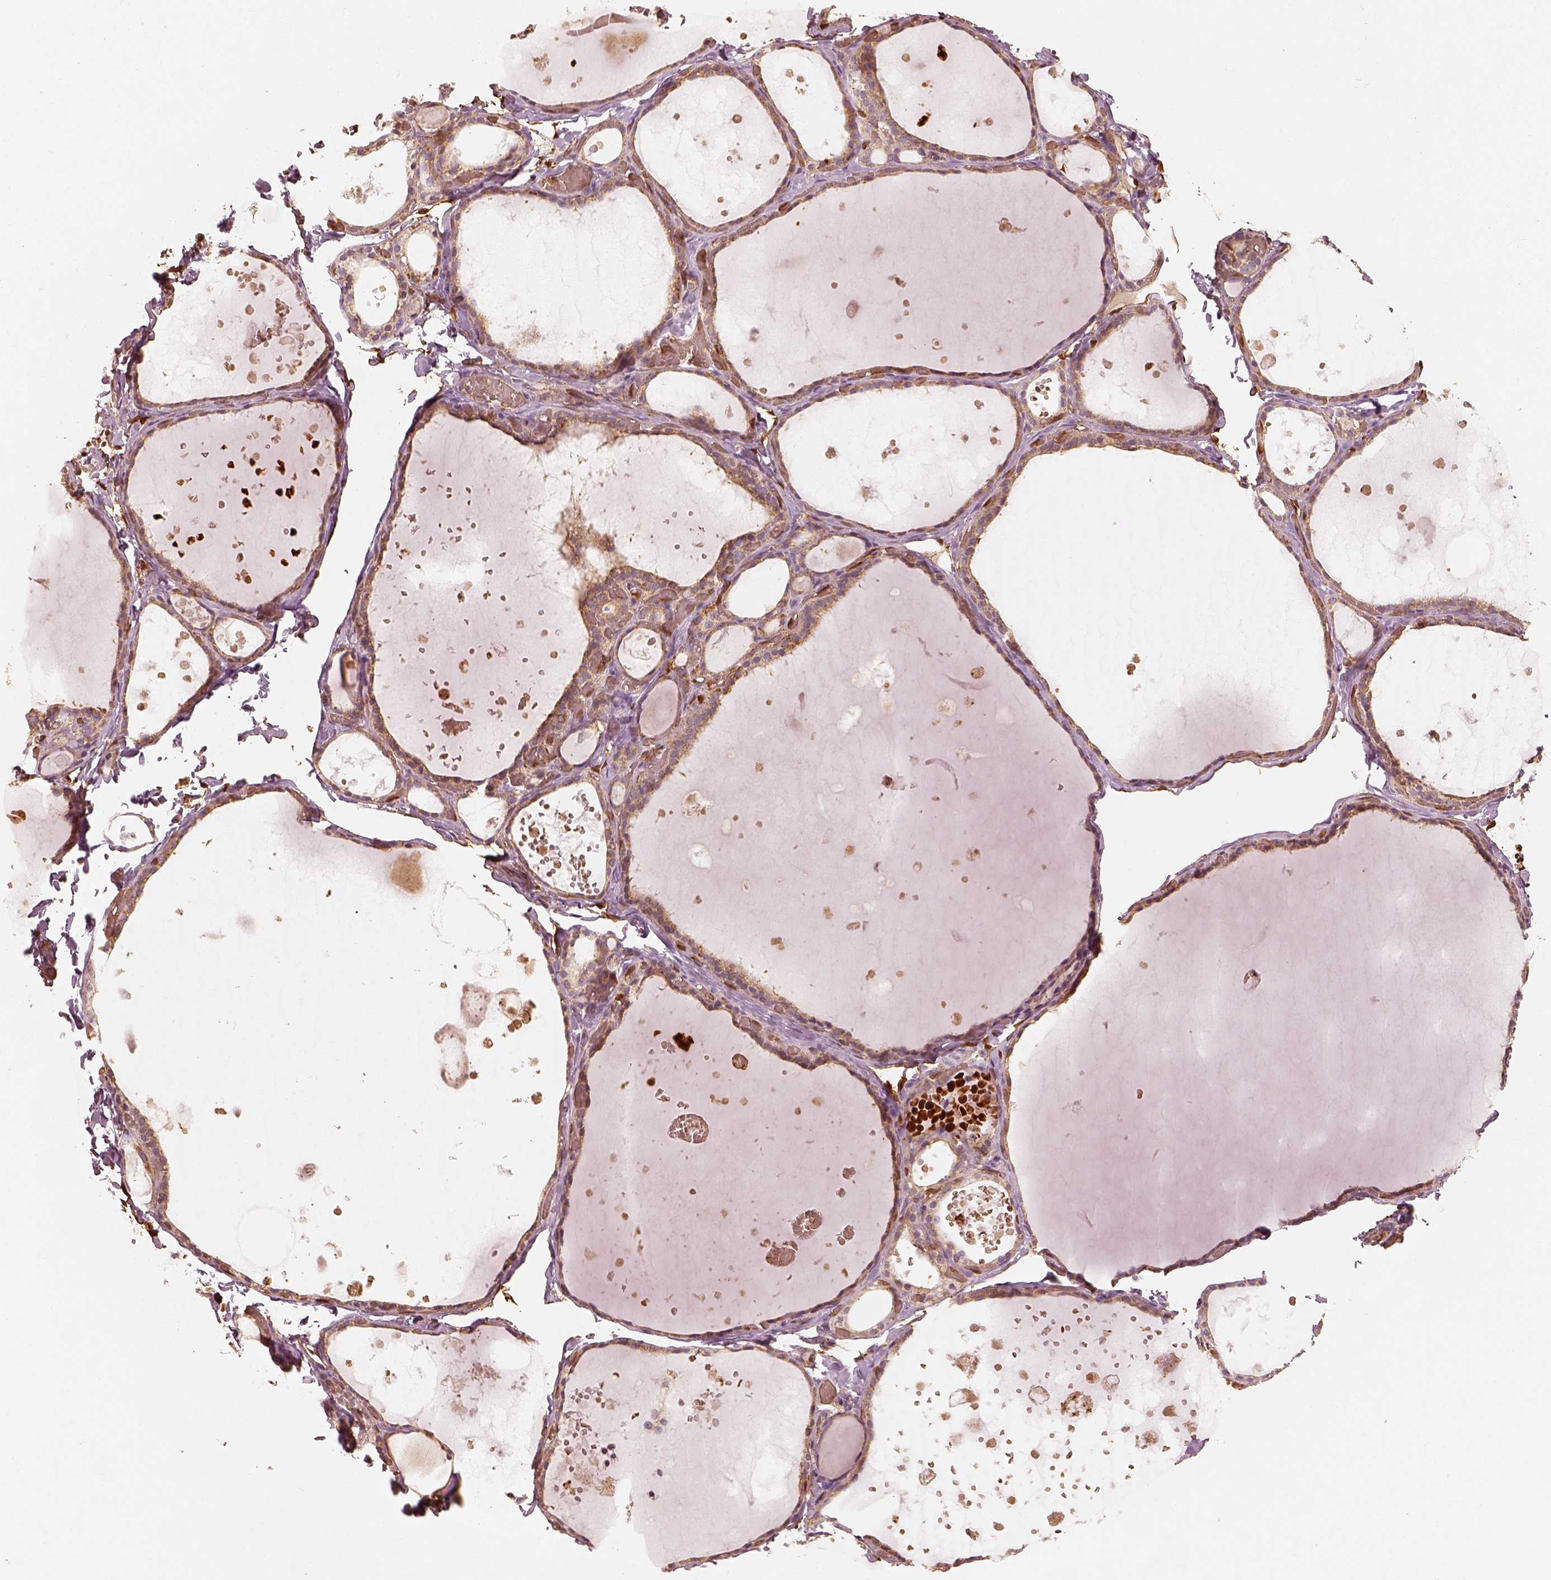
{"staining": {"intensity": "moderate", "quantity": ">75%", "location": "cytoplasmic/membranous"}, "tissue": "thyroid gland", "cell_type": "Glandular cells", "image_type": "normal", "snomed": [{"axis": "morphology", "description": "Normal tissue, NOS"}, {"axis": "topography", "description": "Thyroid gland"}], "caption": "This image exhibits benign thyroid gland stained with immunohistochemistry to label a protein in brown. The cytoplasmic/membranous of glandular cells show moderate positivity for the protein. Nuclei are counter-stained blue.", "gene": "FSCN1", "patient": {"sex": "female", "age": 56}}